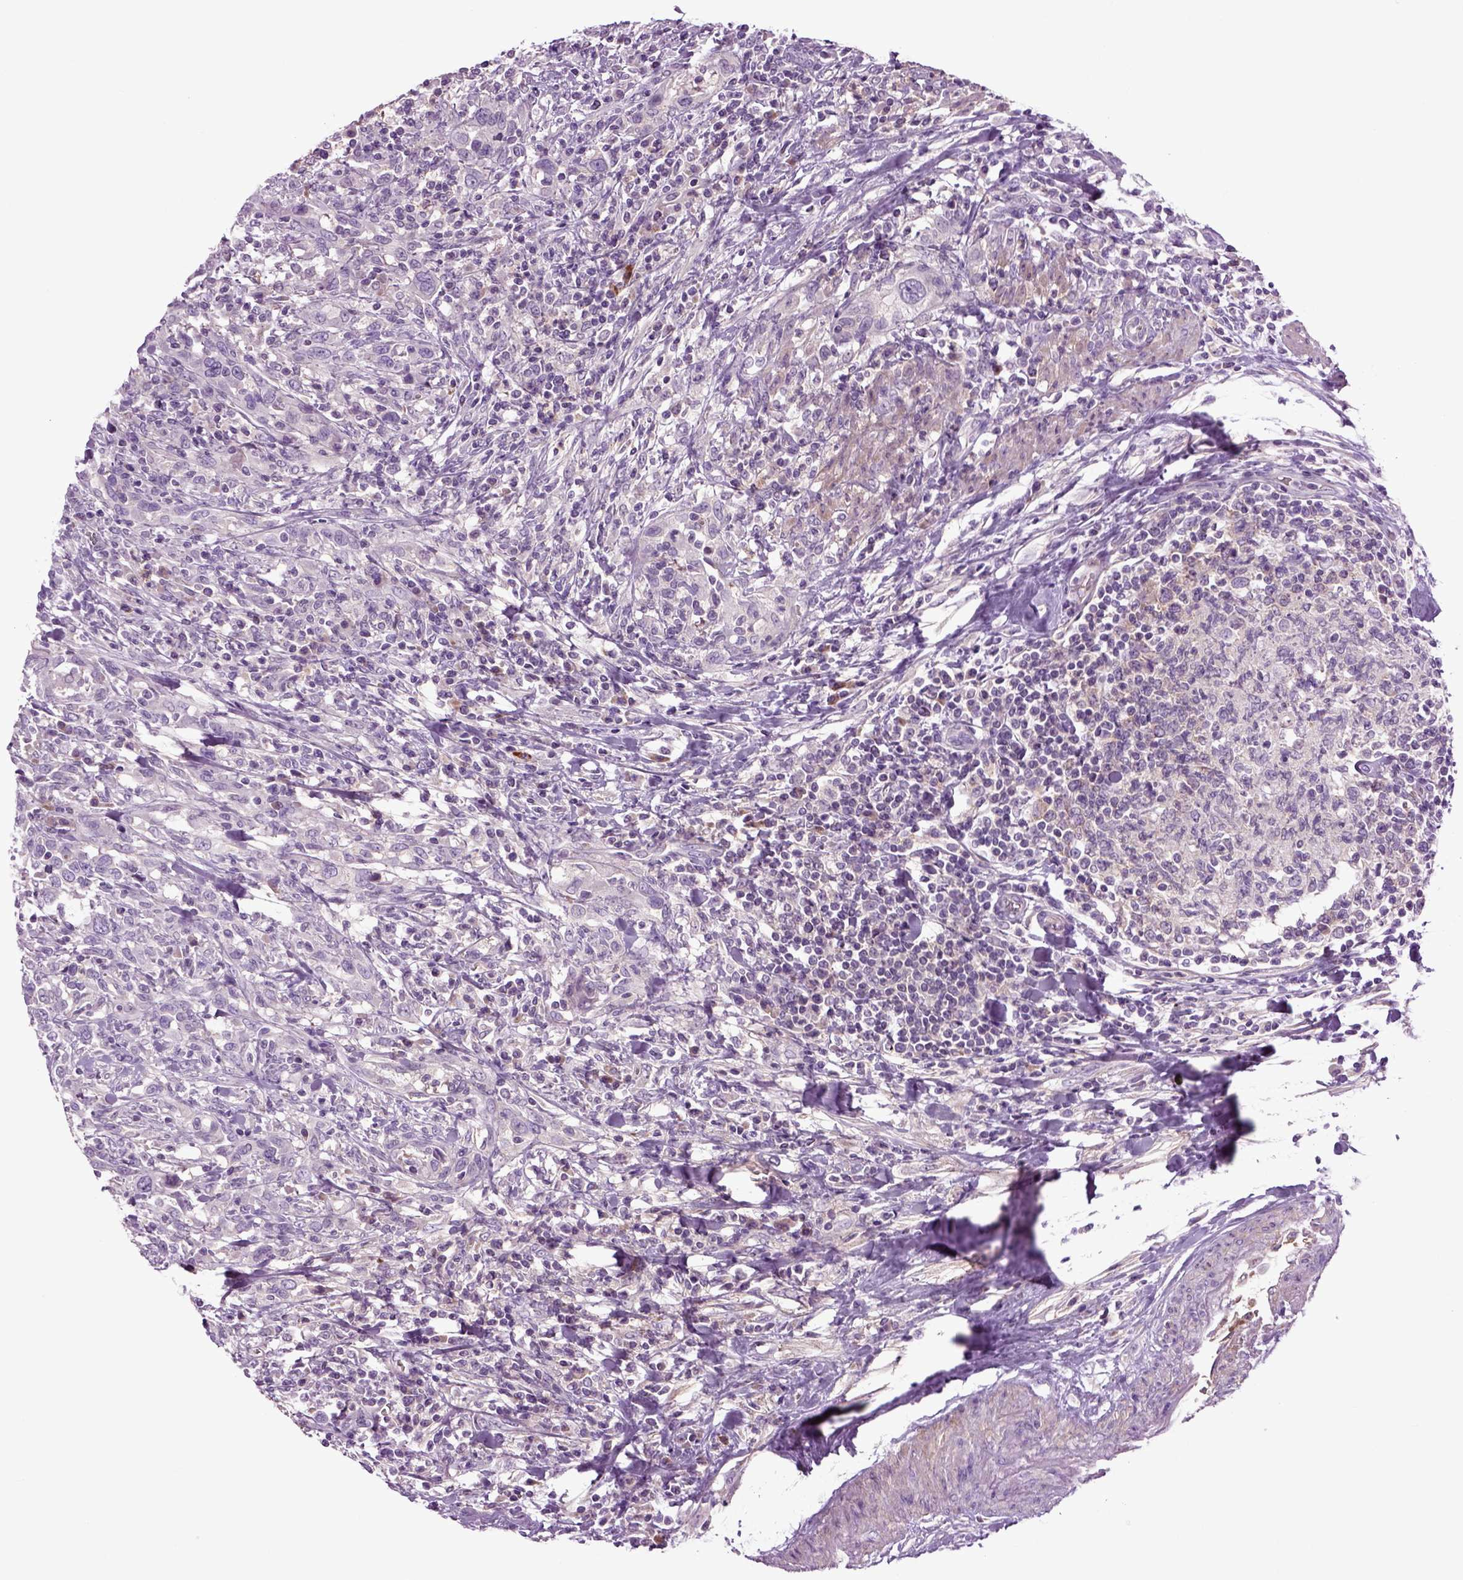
{"staining": {"intensity": "negative", "quantity": "none", "location": "none"}, "tissue": "urothelial cancer", "cell_type": "Tumor cells", "image_type": "cancer", "snomed": [{"axis": "morphology", "description": "Urothelial carcinoma, NOS"}, {"axis": "morphology", "description": "Urothelial carcinoma, High grade"}, {"axis": "topography", "description": "Urinary bladder"}], "caption": "An immunohistochemistry micrograph of urothelial carcinoma (high-grade) is shown. There is no staining in tumor cells of urothelial carcinoma (high-grade). (DAB (3,3'-diaminobenzidine) immunohistochemistry (IHC) with hematoxylin counter stain).", "gene": "SPON1", "patient": {"sex": "female", "age": 64}}